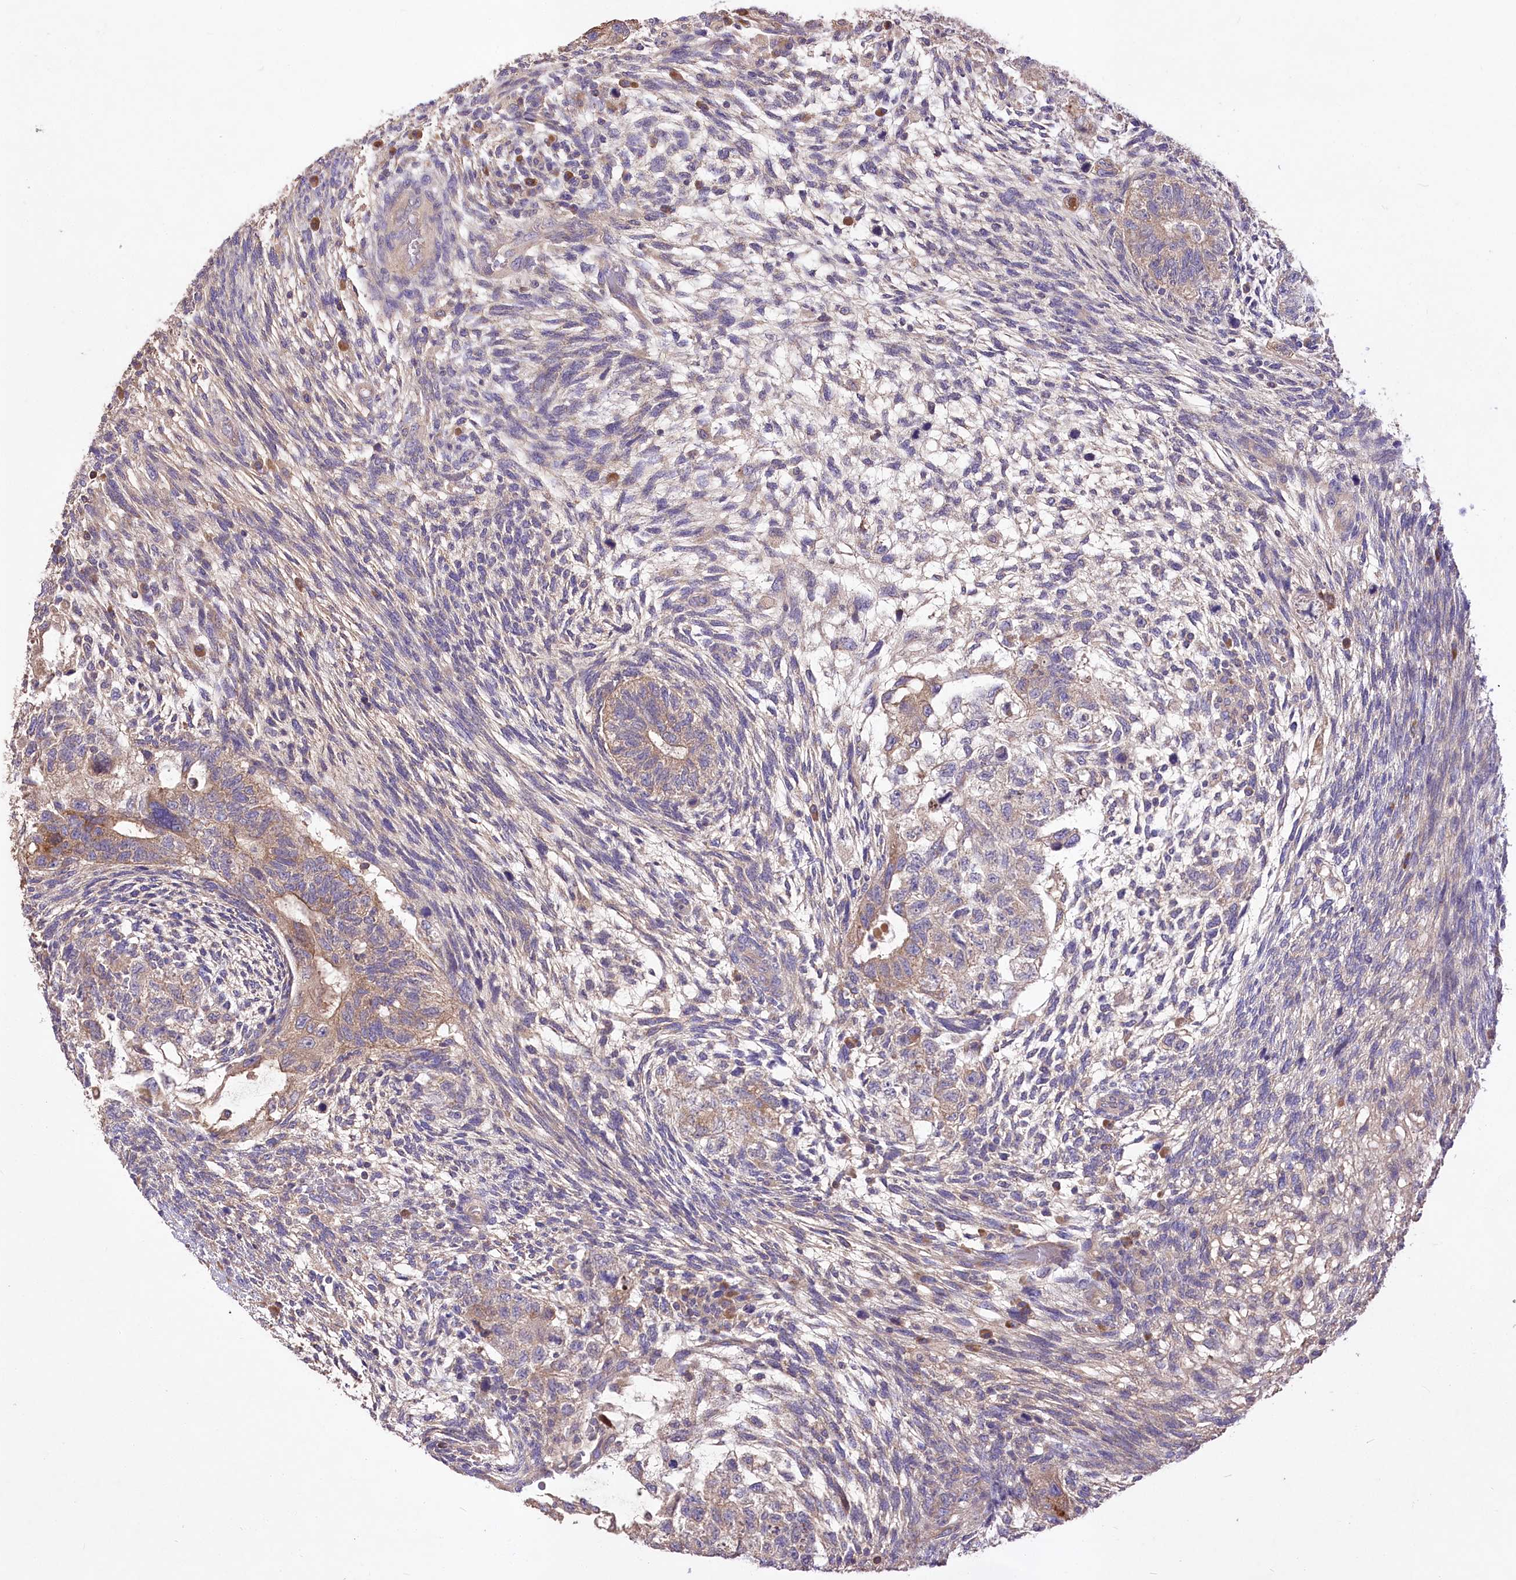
{"staining": {"intensity": "weak", "quantity": "25%-75%", "location": "cytoplasmic/membranous"}, "tissue": "testis cancer", "cell_type": "Tumor cells", "image_type": "cancer", "snomed": [{"axis": "morphology", "description": "Normal tissue, NOS"}, {"axis": "morphology", "description": "Carcinoma, Embryonal, NOS"}, {"axis": "topography", "description": "Testis"}], "caption": "The image displays a brown stain indicating the presence of a protein in the cytoplasmic/membranous of tumor cells in embryonal carcinoma (testis).", "gene": "PBLD", "patient": {"sex": "male", "age": 36}}